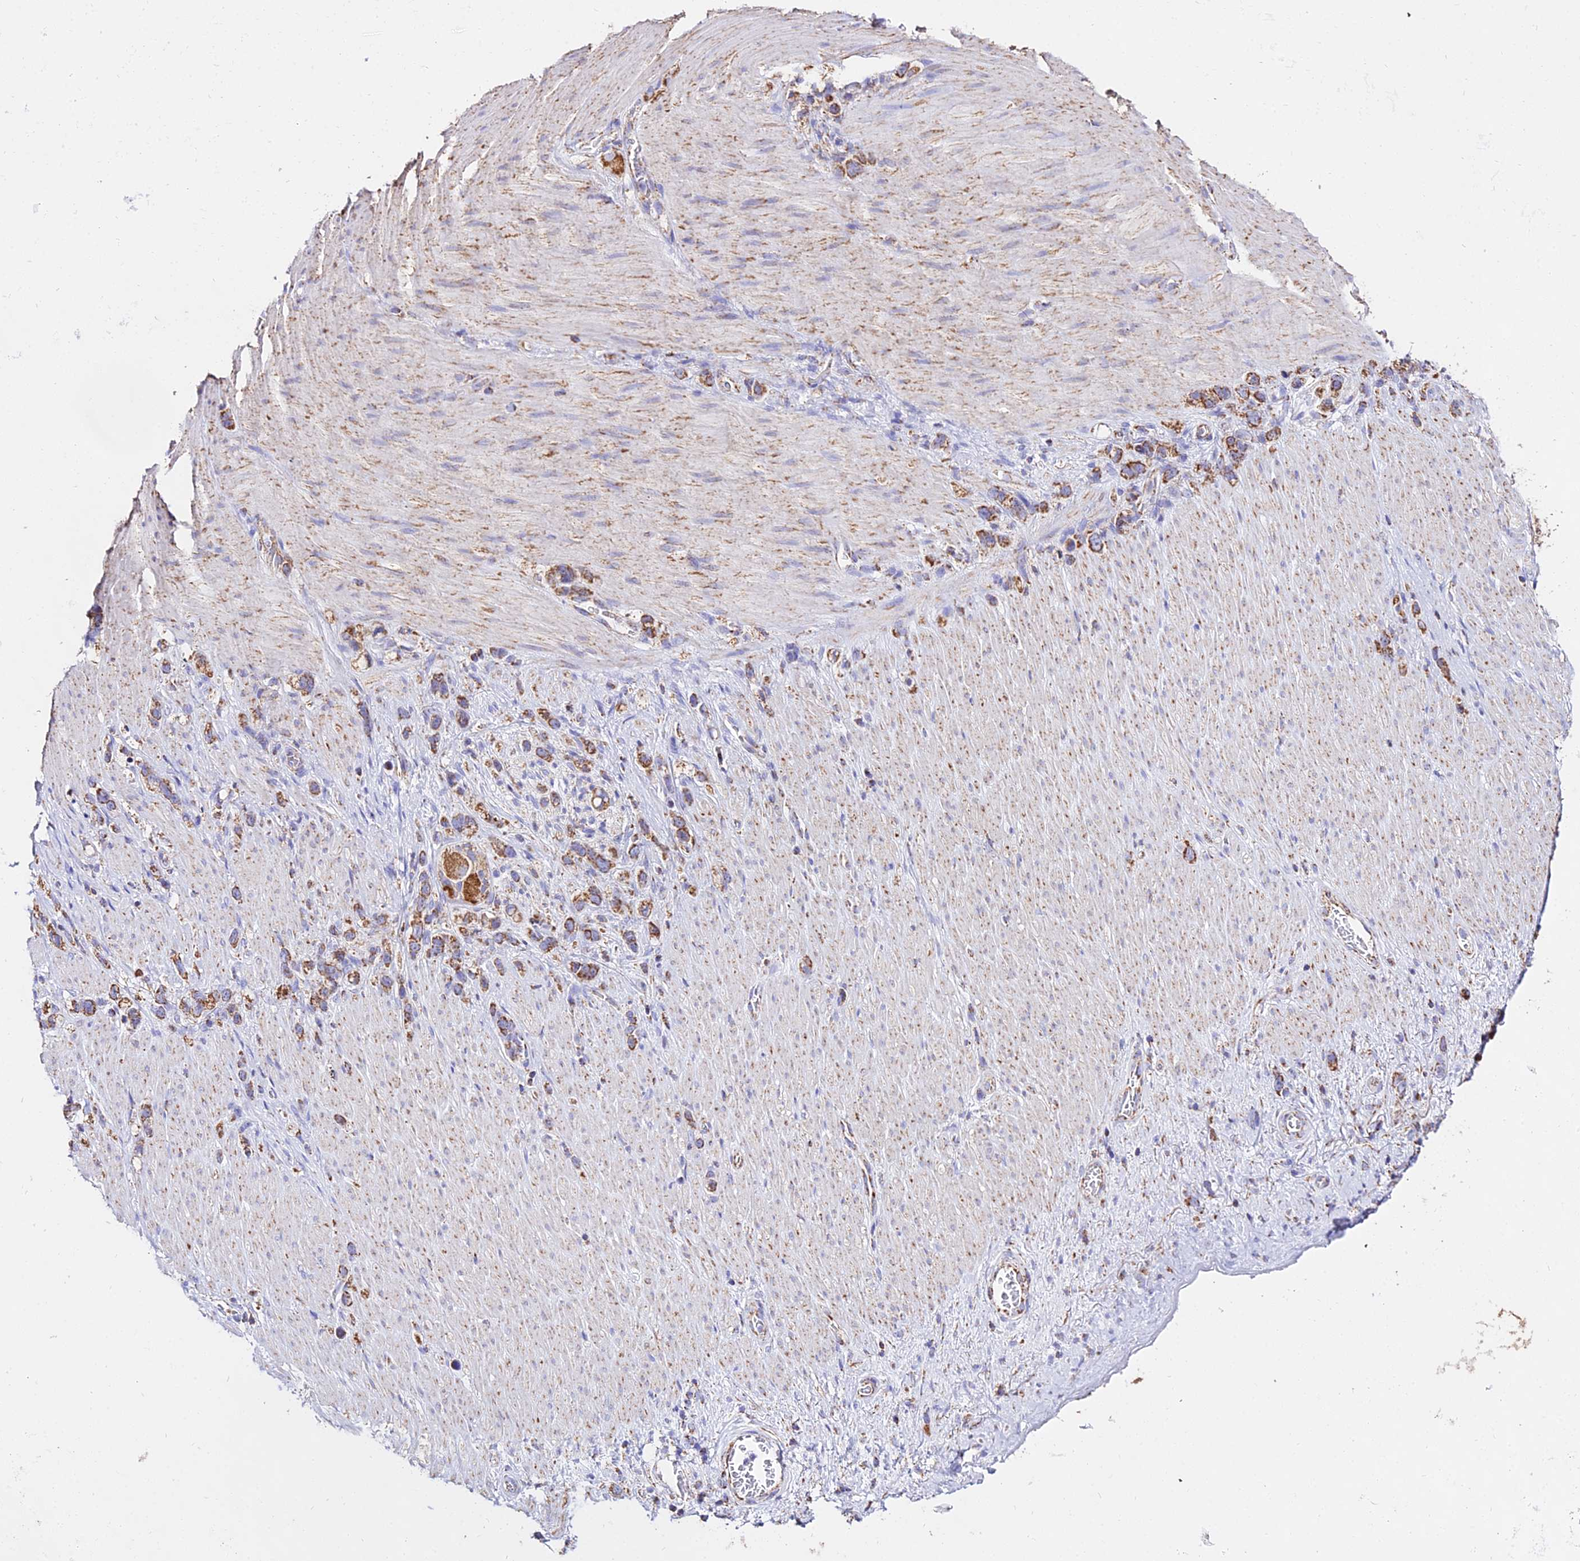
{"staining": {"intensity": "moderate", "quantity": ">75%", "location": "cytoplasmic/membranous"}, "tissue": "stomach cancer", "cell_type": "Tumor cells", "image_type": "cancer", "snomed": [{"axis": "morphology", "description": "Adenocarcinoma, NOS"}, {"axis": "topography", "description": "Stomach"}], "caption": "Immunohistochemical staining of human stomach cancer demonstrates medium levels of moderate cytoplasmic/membranous expression in approximately >75% of tumor cells.", "gene": "ATP5PD", "patient": {"sex": "female", "age": 65}}